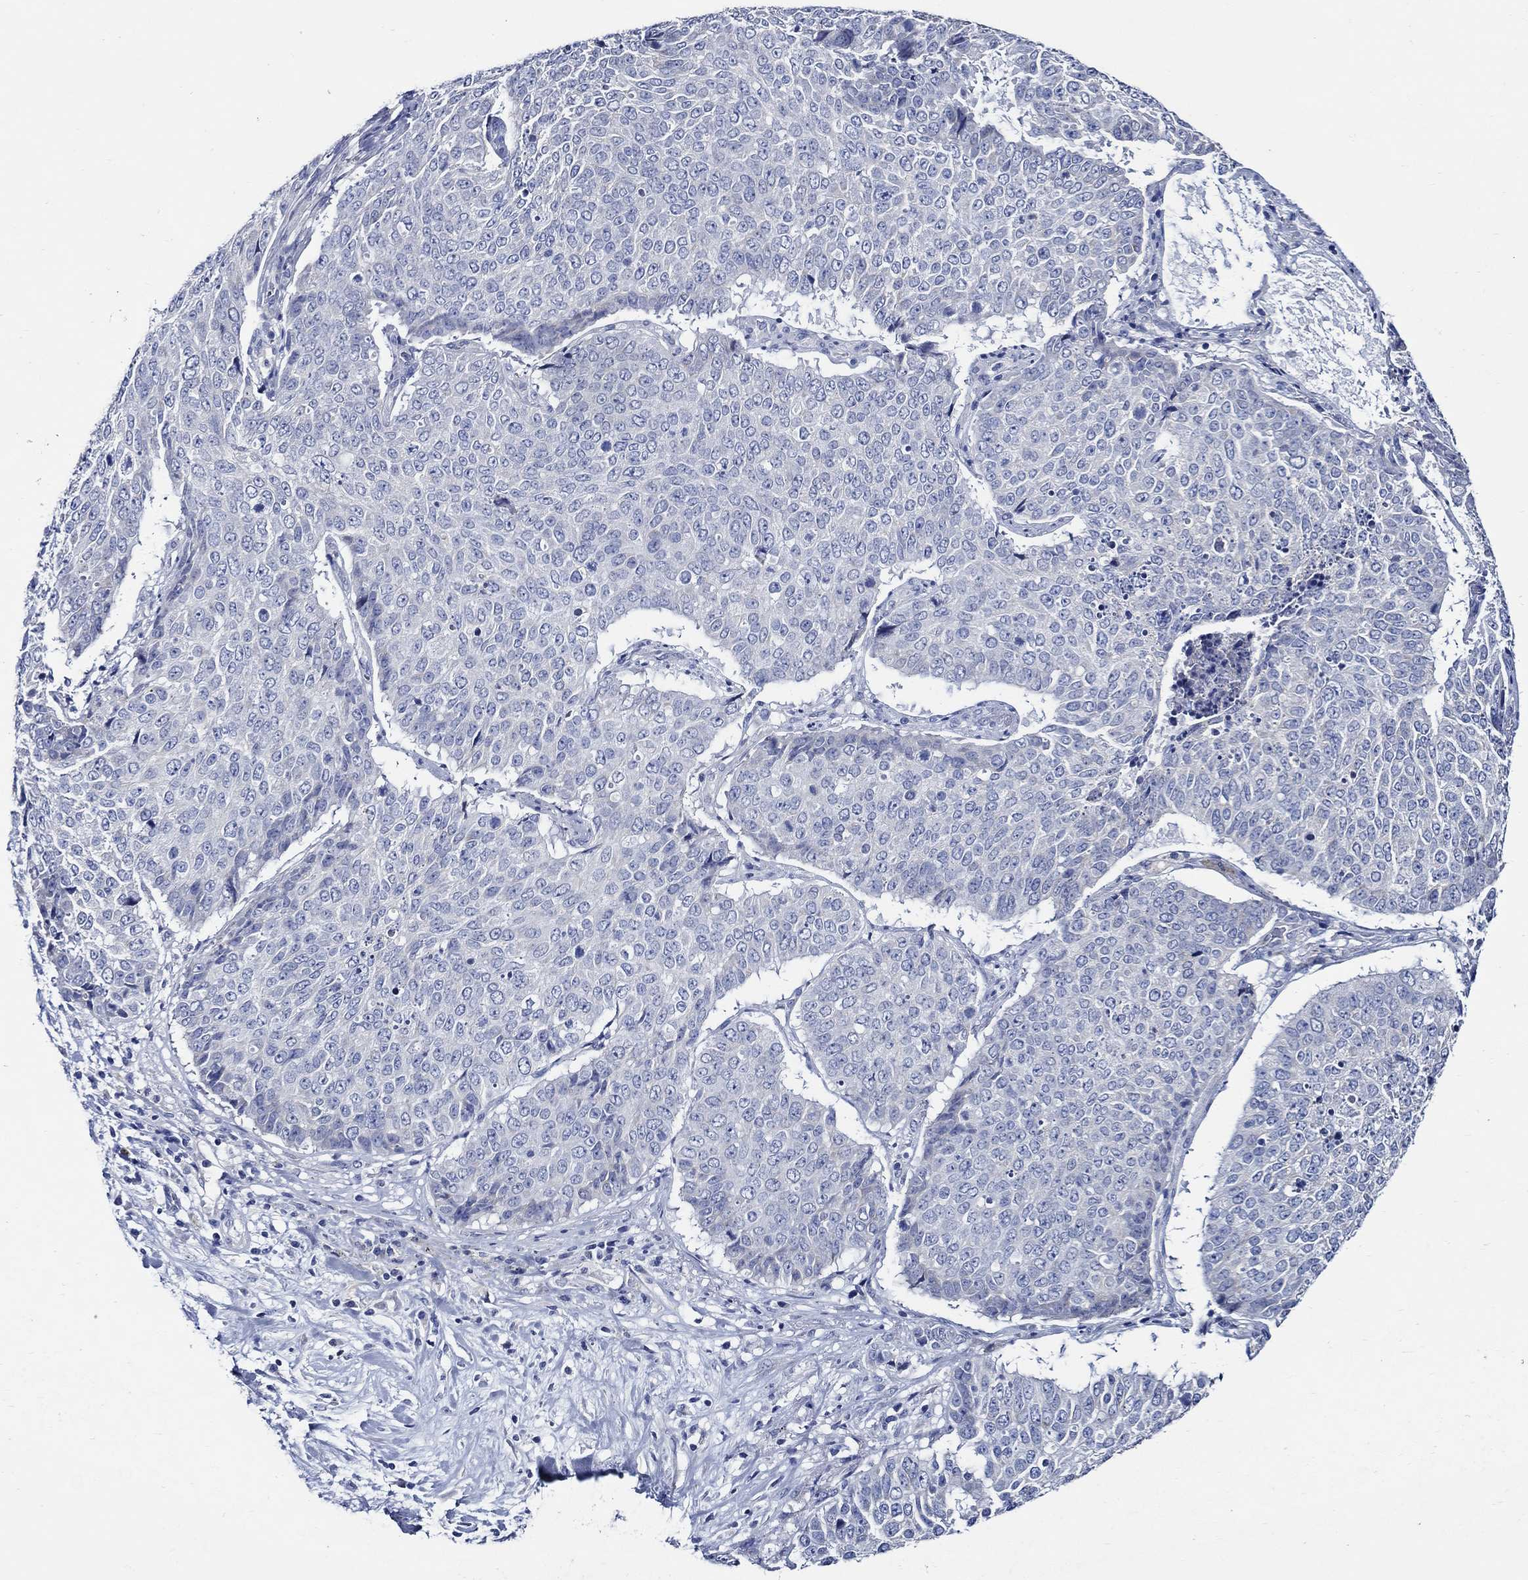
{"staining": {"intensity": "negative", "quantity": "none", "location": "none"}, "tissue": "lung cancer", "cell_type": "Tumor cells", "image_type": "cancer", "snomed": [{"axis": "morphology", "description": "Normal tissue, NOS"}, {"axis": "morphology", "description": "Squamous cell carcinoma, NOS"}, {"axis": "topography", "description": "Bronchus"}, {"axis": "topography", "description": "Lung"}], "caption": "Tumor cells are negative for protein expression in human lung cancer.", "gene": "SKOR1", "patient": {"sex": "male", "age": 64}}